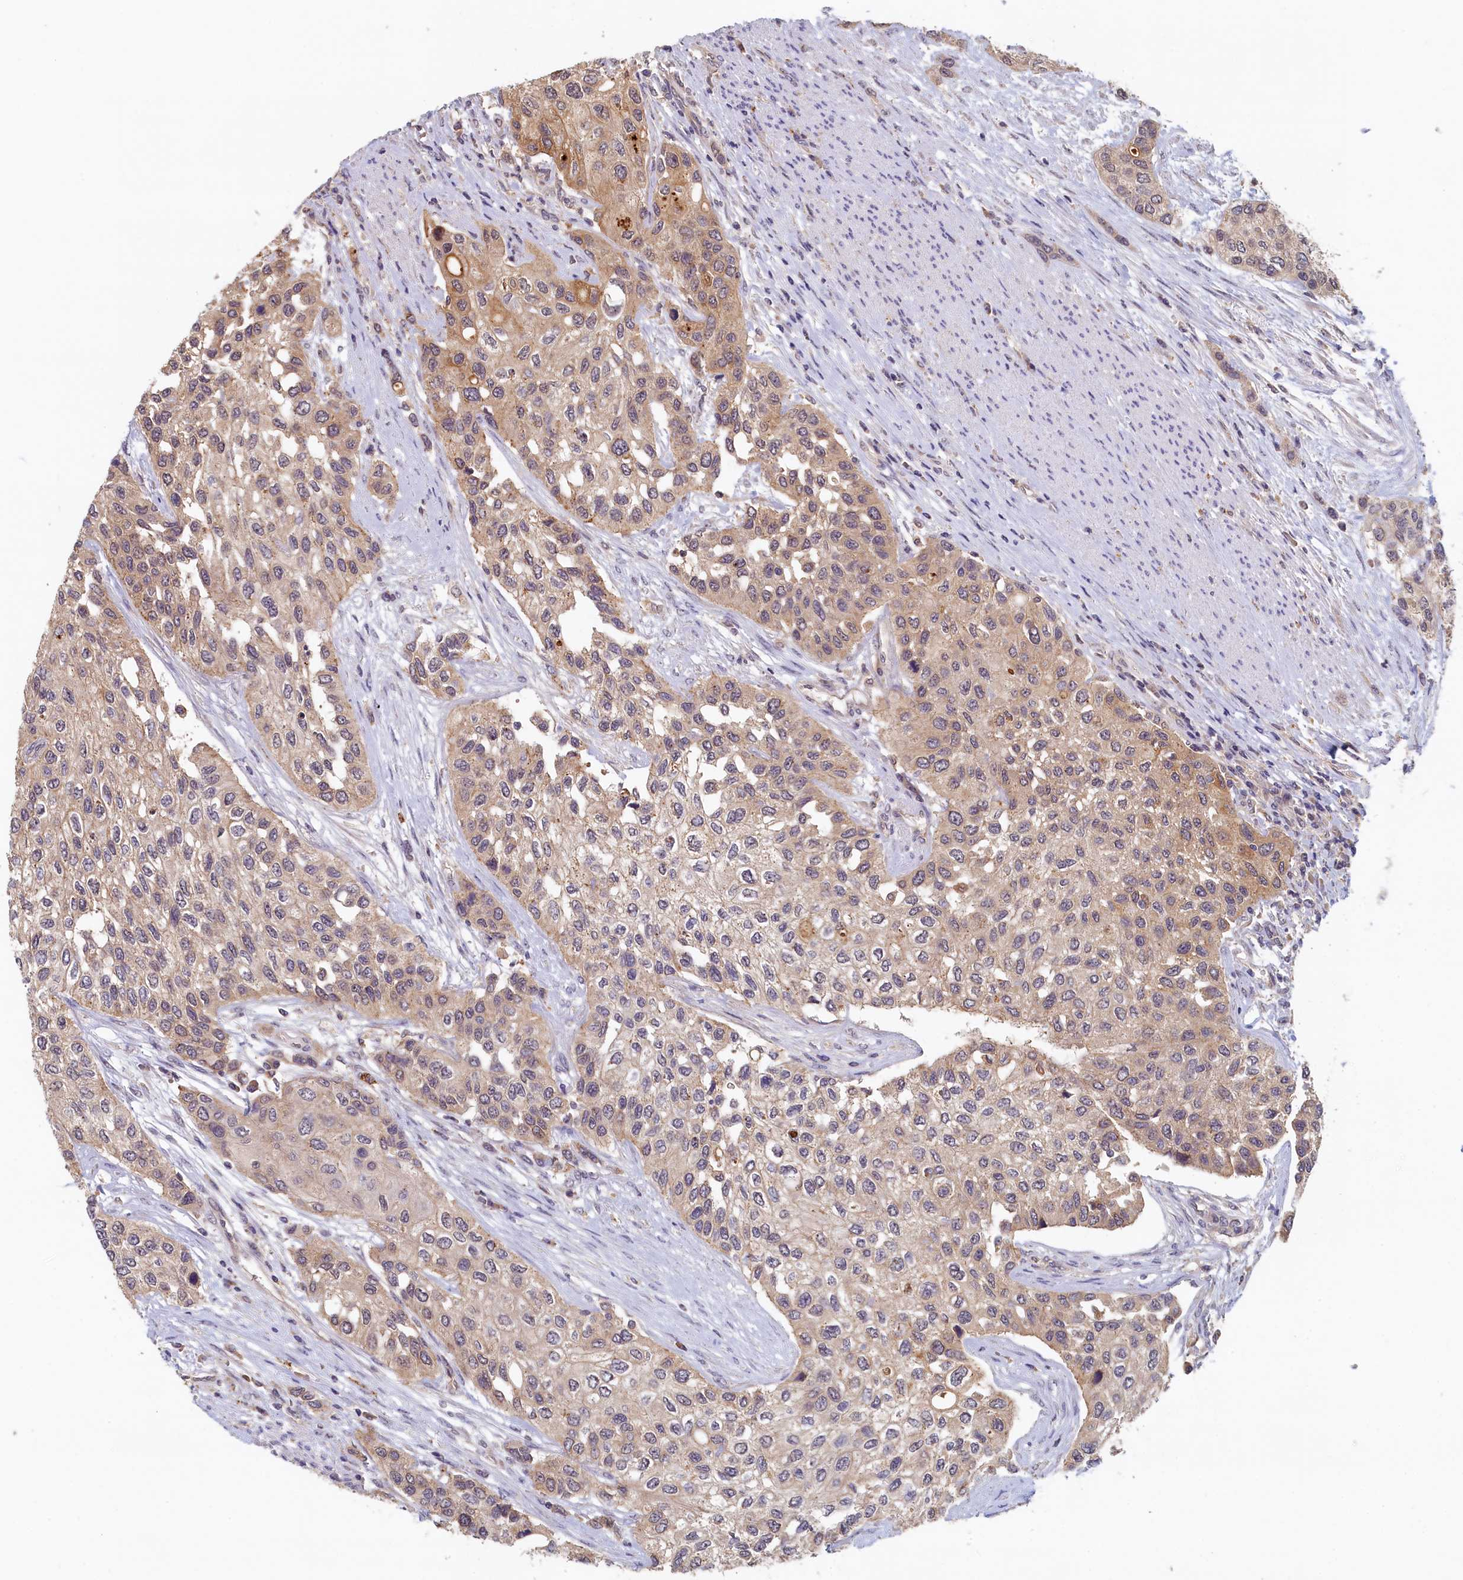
{"staining": {"intensity": "weak", "quantity": "25%-75%", "location": "cytoplasmic/membranous"}, "tissue": "urothelial cancer", "cell_type": "Tumor cells", "image_type": "cancer", "snomed": [{"axis": "morphology", "description": "Normal tissue, NOS"}, {"axis": "morphology", "description": "Urothelial carcinoma, High grade"}, {"axis": "topography", "description": "Vascular tissue"}, {"axis": "topography", "description": "Urinary bladder"}], "caption": "Protein expression by immunohistochemistry demonstrates weak cytoplasmic/membranous positivity in approximately 25%-75% of tumor cells in urothelial carcinoma (high-grade).", "gene": "NUBP2", "patient": {"sex": "female", "age": 56}}